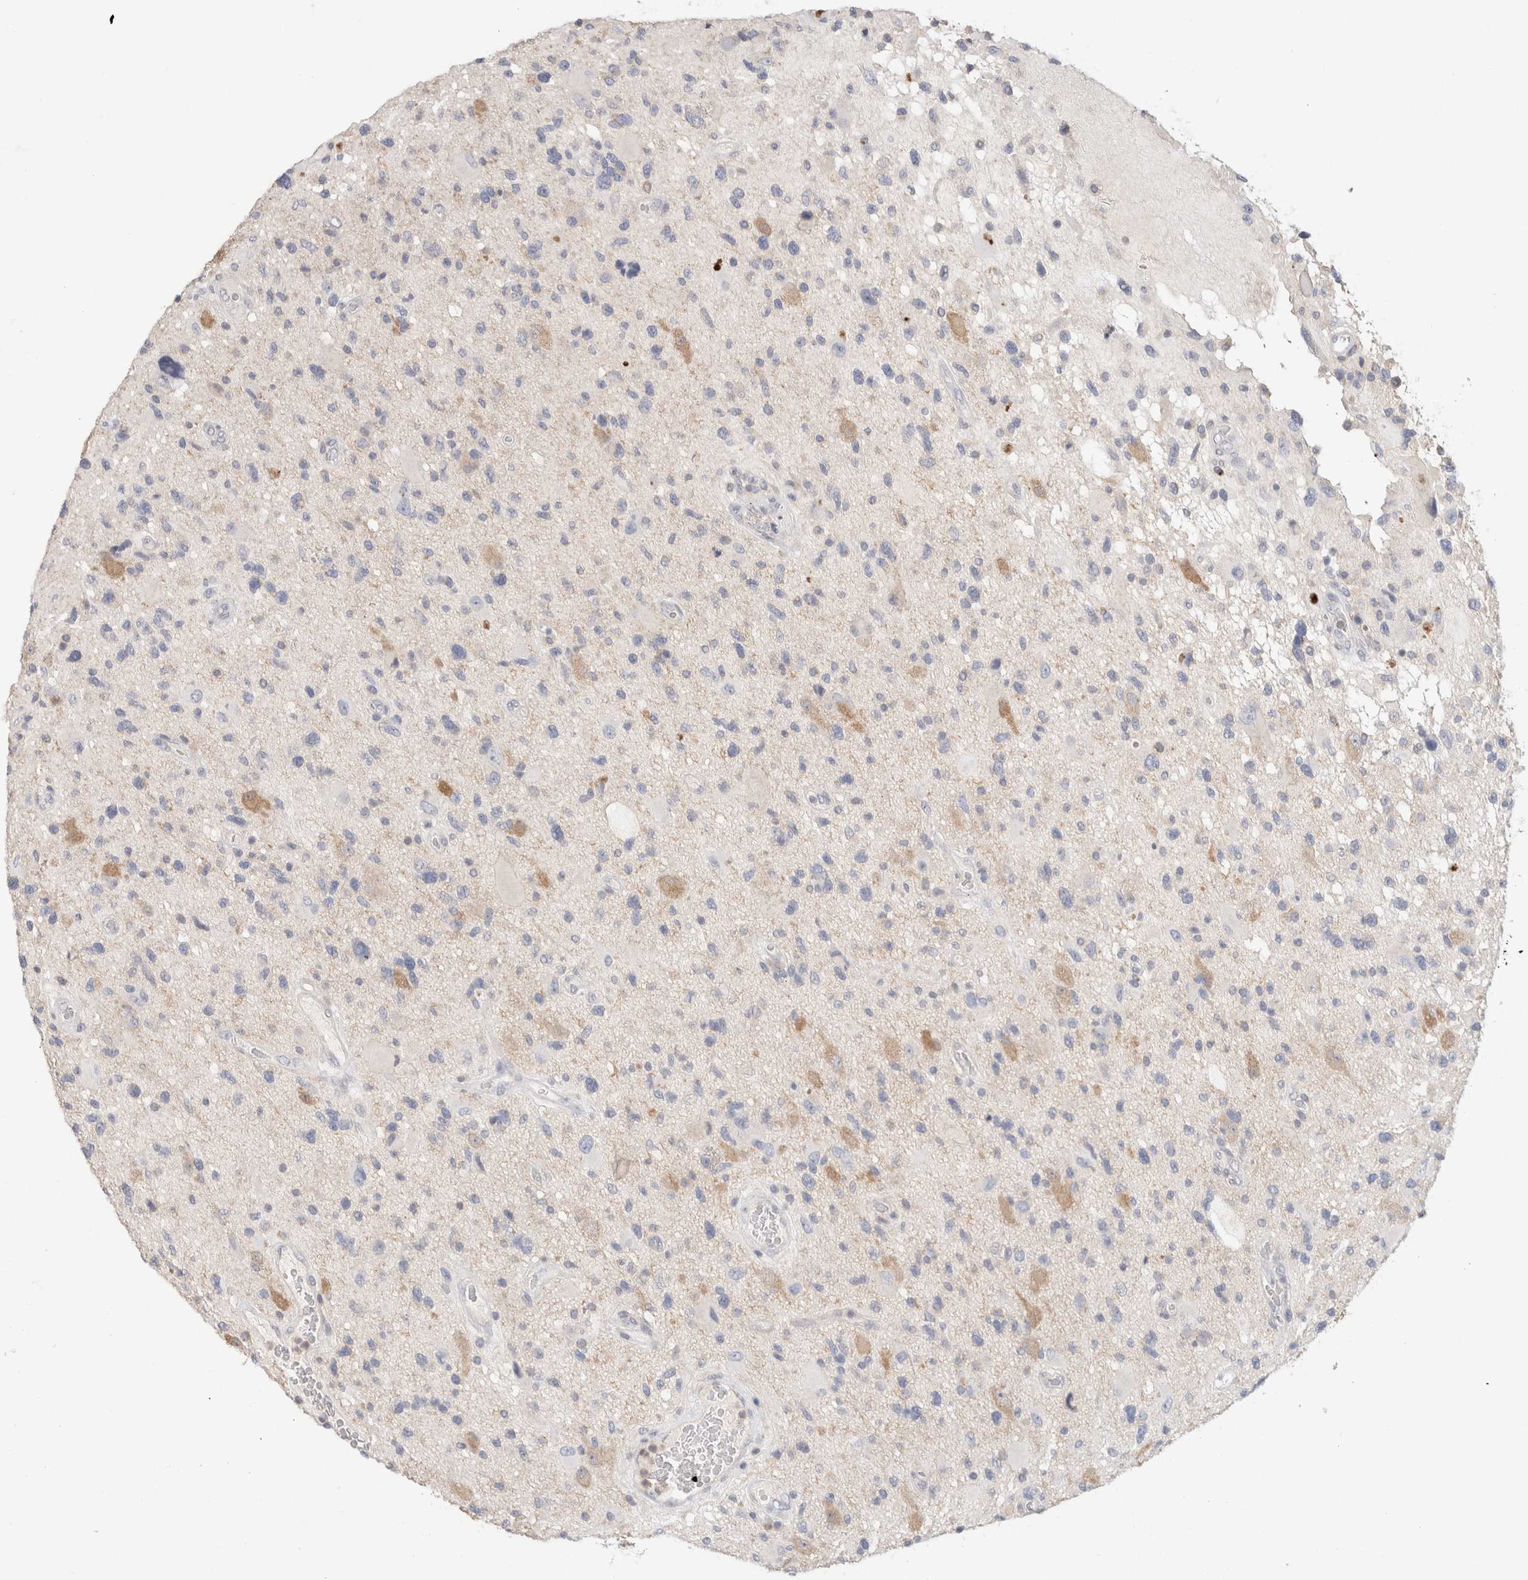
{"staining": {"intensity": "negative", "quantity": "none", "location": "none"}, "tissue": "glioma", "cell_type": "Tumor cells", "image_type": "cancer", "snomed": [{"axis": "morphology", "description": "Glioma, malignant, High grade"}, {"axis": "topography", "description": "Brain"}], "caption": "This is an immunohistochemistry image of human glioma. There is no expression in tumor cells.", "gene": "MPP2", "patient": {"sex": "male", "age": 33}}